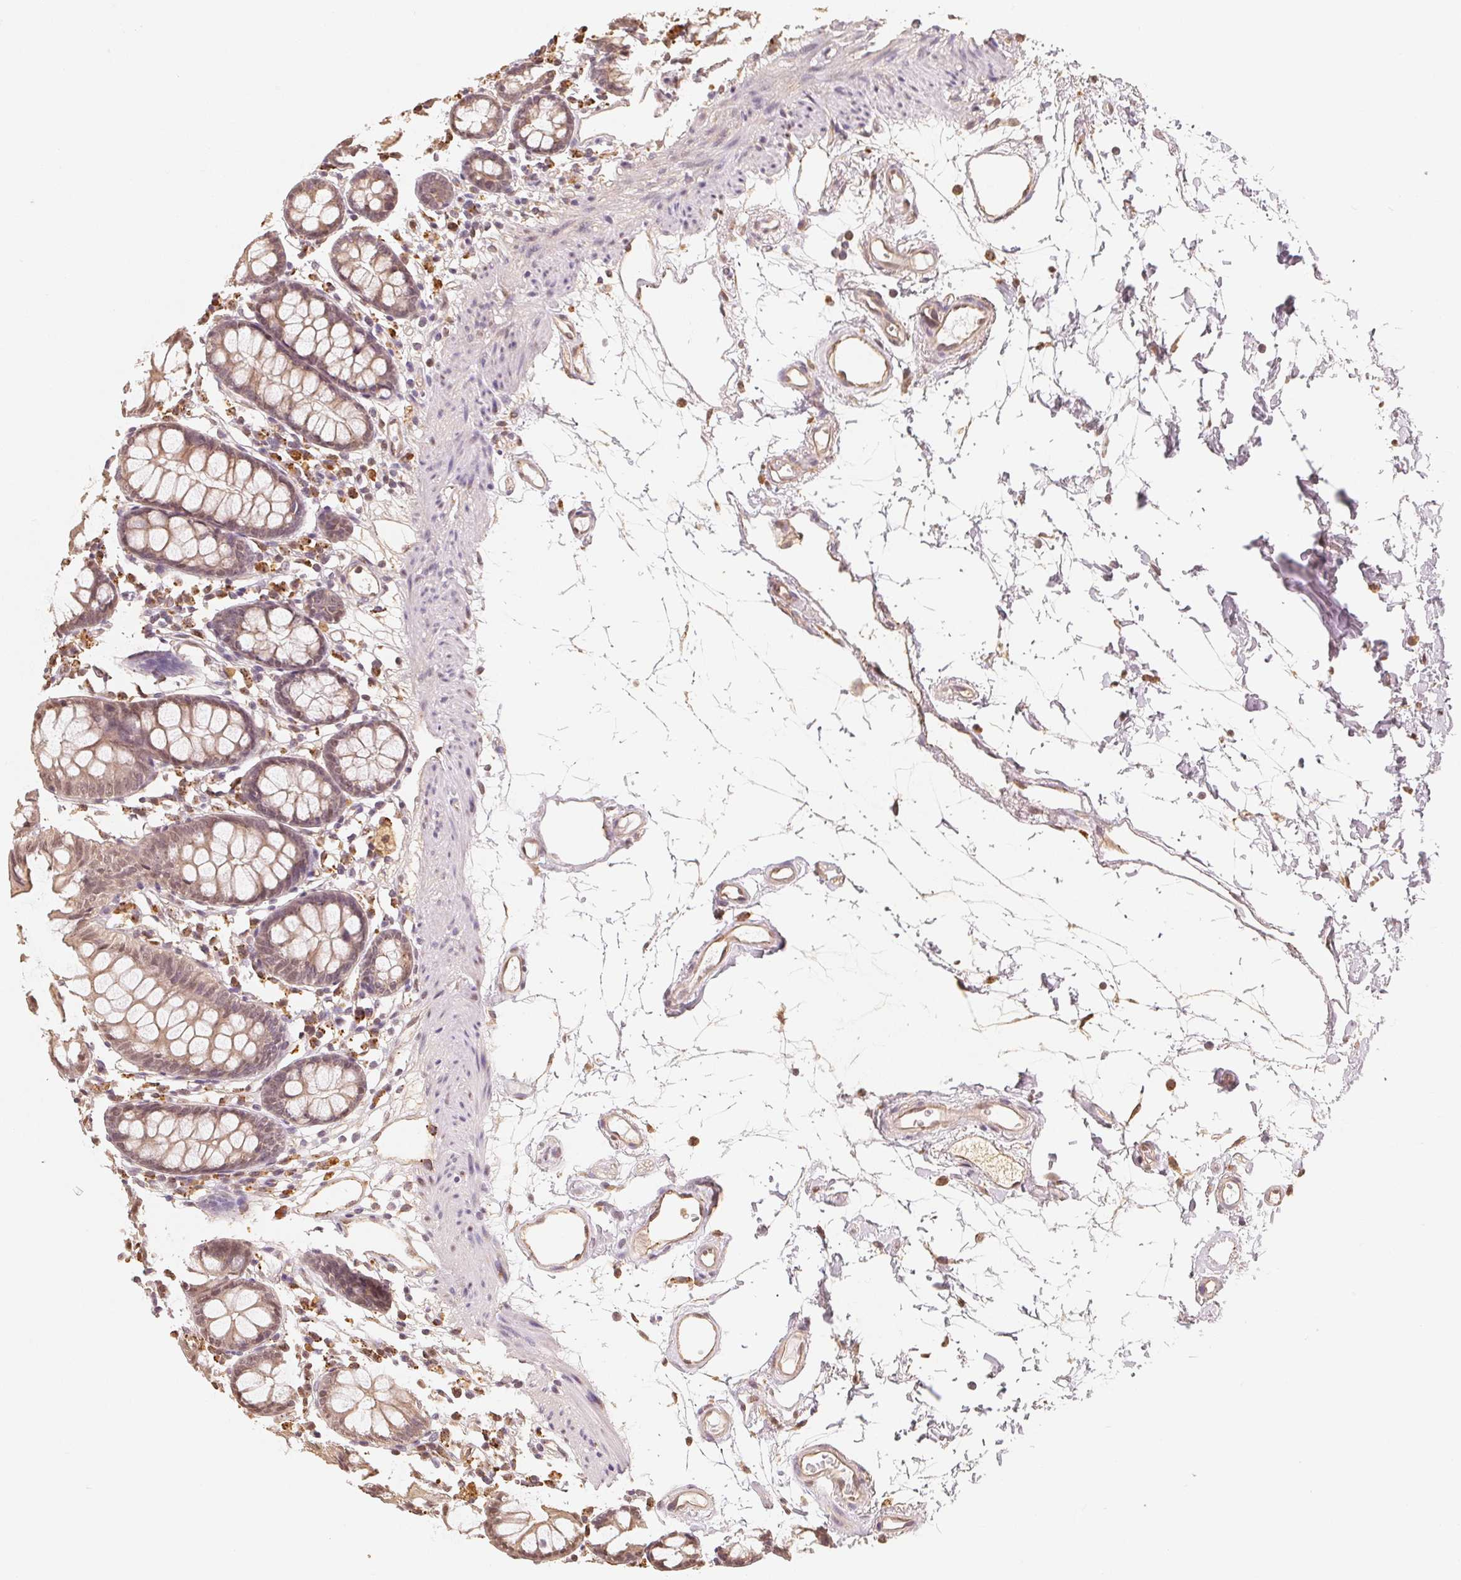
{"staining": {"intensity": "weak", "quantity": ">75%", "location": "cytoplasmic/membranous,nuclear"}, "tissue": "colon", "cell_type": "Endothelial cells", "image_type": "normal", "snomed": [{"axis": "morphology", "description": "Normal tissue, NOS"}, {"axis": "topography", "description": "Colon"}], "caption": "The image shows a brown stain indicating the presence of a protein in the cytoplasmic/membranous,nuclear of endothelial cells in colon.", "gene": "GUSB", "patient": {"sex": "female", "age": 84}}